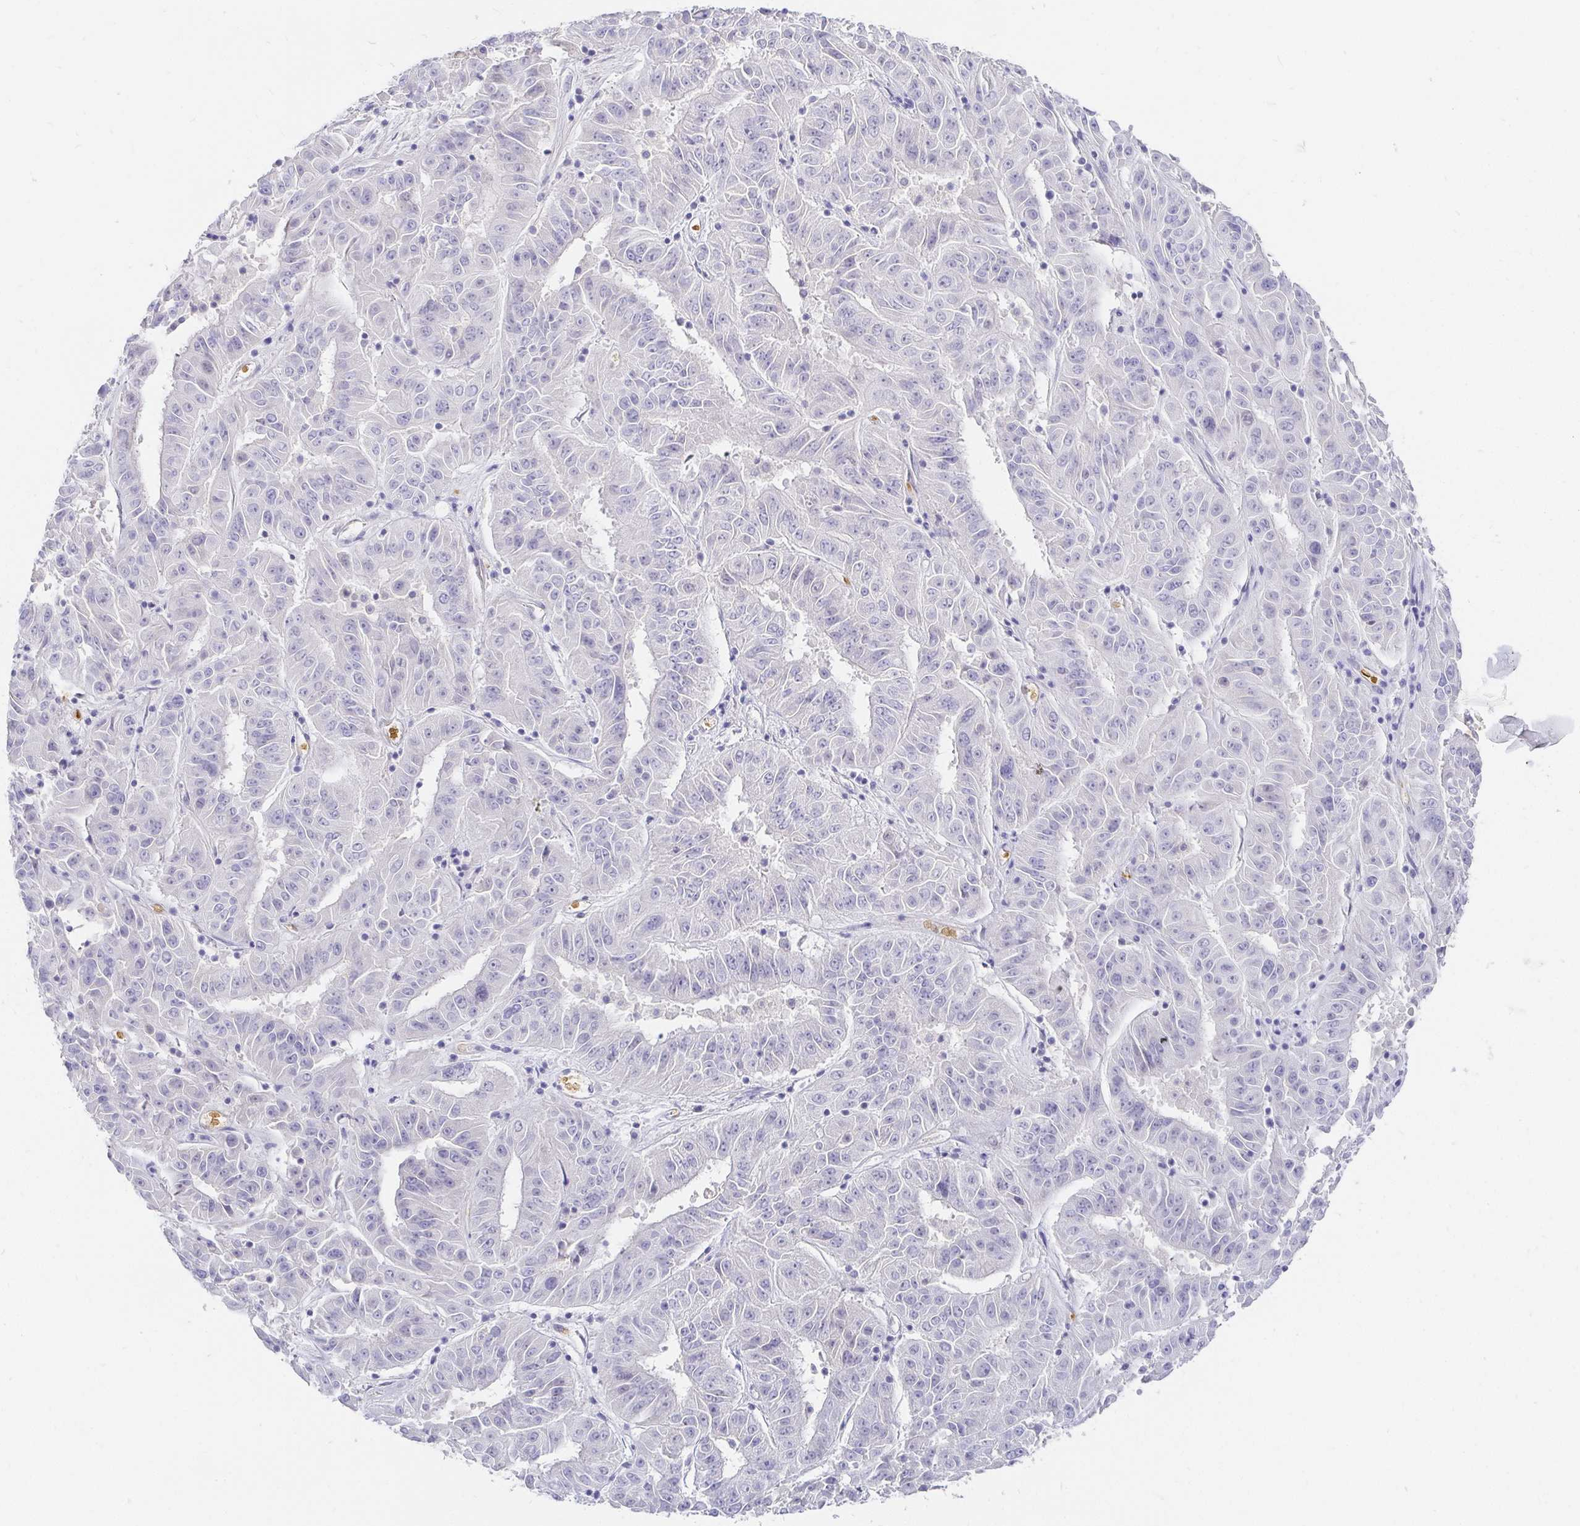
{"staining": {"intensity": "negative", "quantity": "none", "location": "none"}, "tissue": "pancreatic cancer", "cell_type": "Tumor cells", "image_type": "cancer", "snomed": [{"axis": "morphology", "description": "Adenocarcinoma, NOS"}, {"axis": "topography", "description": "Pancreas"}], "caption": "A high-resolution photomicrograph shows immunohistochemistry staining of pancreatic cancer (adenocarcinoma), which demonstrates no significant staining in tumor cells. (DAB immunohistochemistry with hematoxylin counter stain).", "gene": "FGF21", "patient": {"sex": "male", "age": 63}}